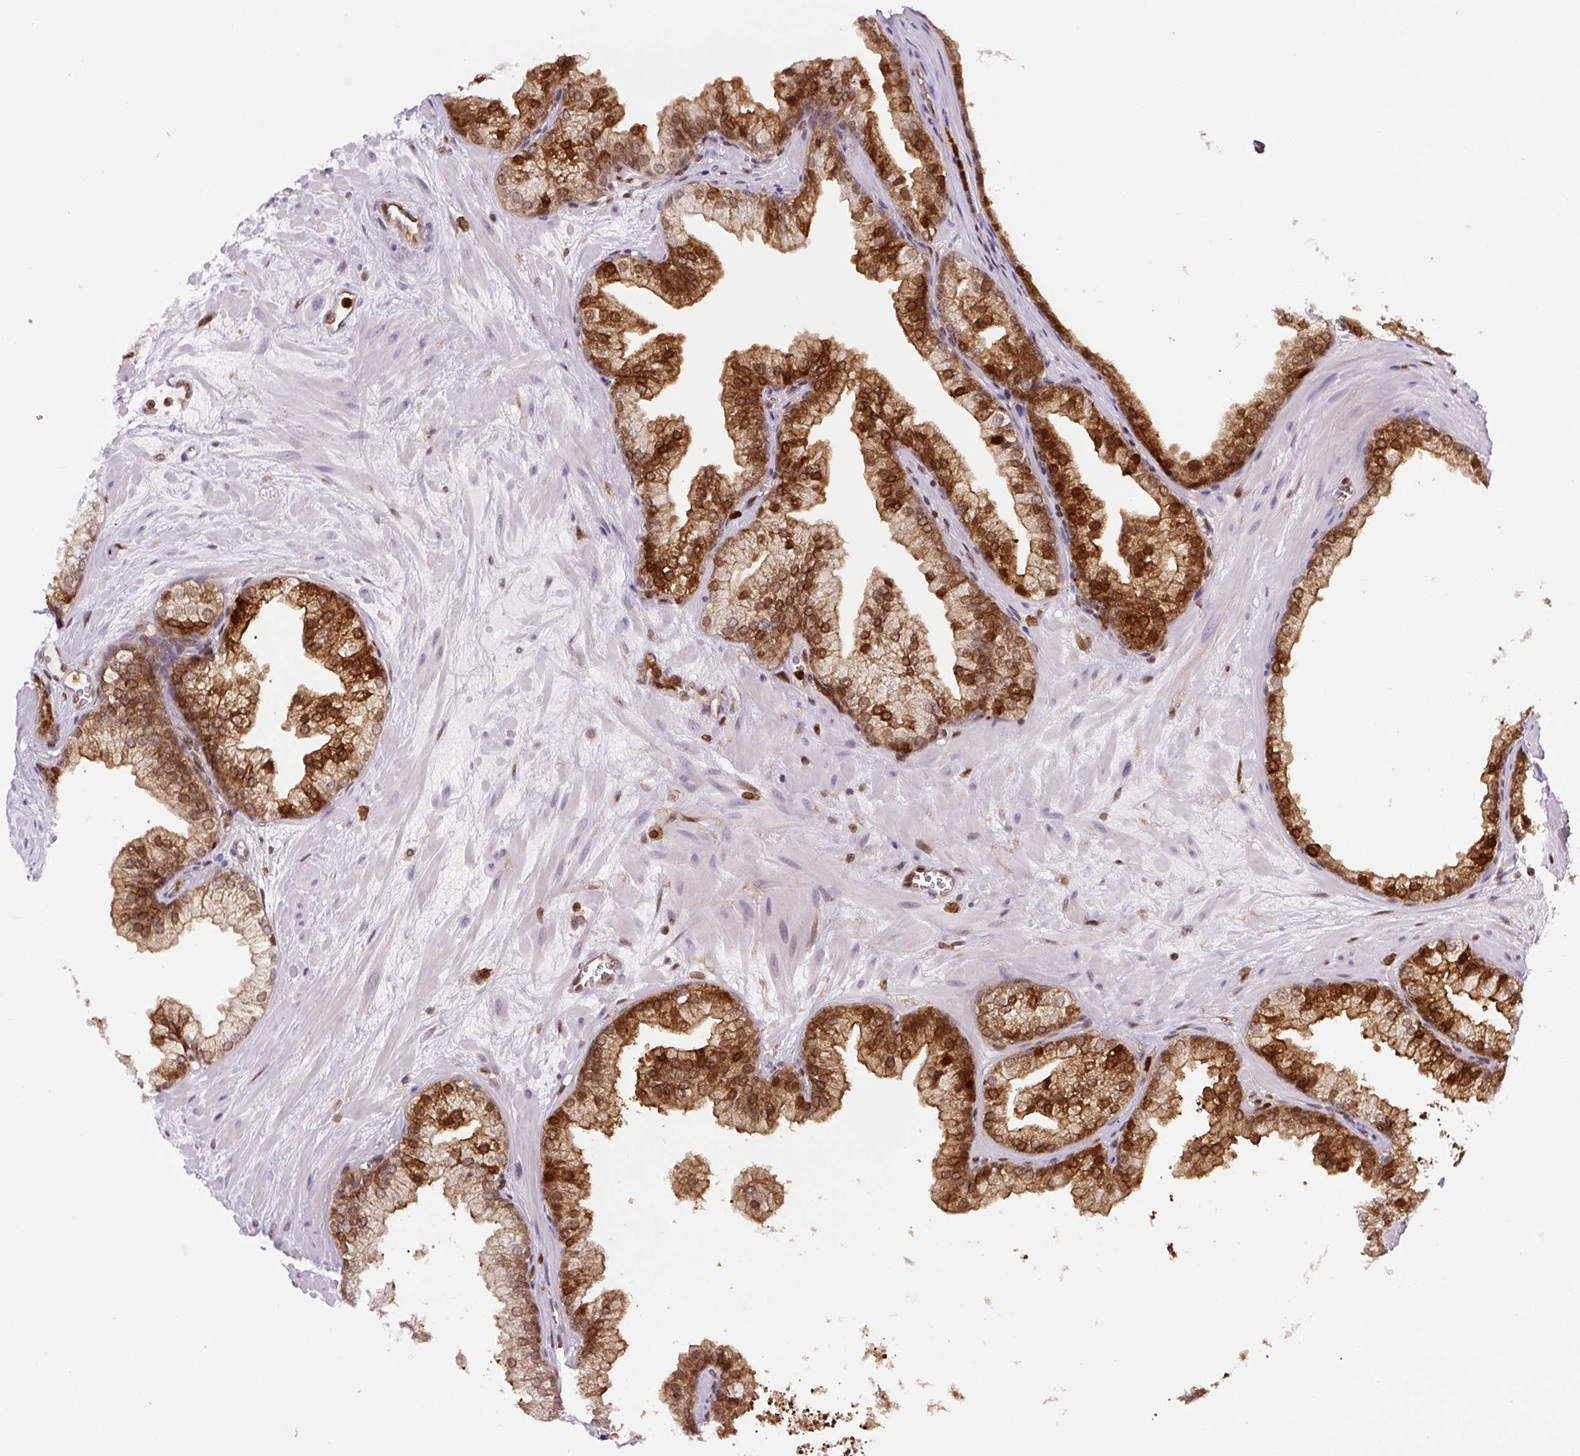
{"staining": {"intensity": "strong", "quantity": ">75%", "location": "cytoplasmic/membranous,nuclear"}, "tissue": "prostate", "cell_type": "Glandular cells", "image_type": "normal", "snomed": [{"axis": "morphology", "description": "Normal tissue, NOS"}, {"axis": "topography", "description": "Prostate"}, {"axis": "topography", "description": "Peripheral nerve tissue"}], "caption": "This image demonstrates benign prostate stained with immunohistochemistry to label a protein in brown. The cytoplasmic/membranous,nuclear of glandular cells show strong positivity for the protein. Nuclei are counter-stained blue.", "gene": "ANXA1", "patient": {"sex": "male", "age": 61}}